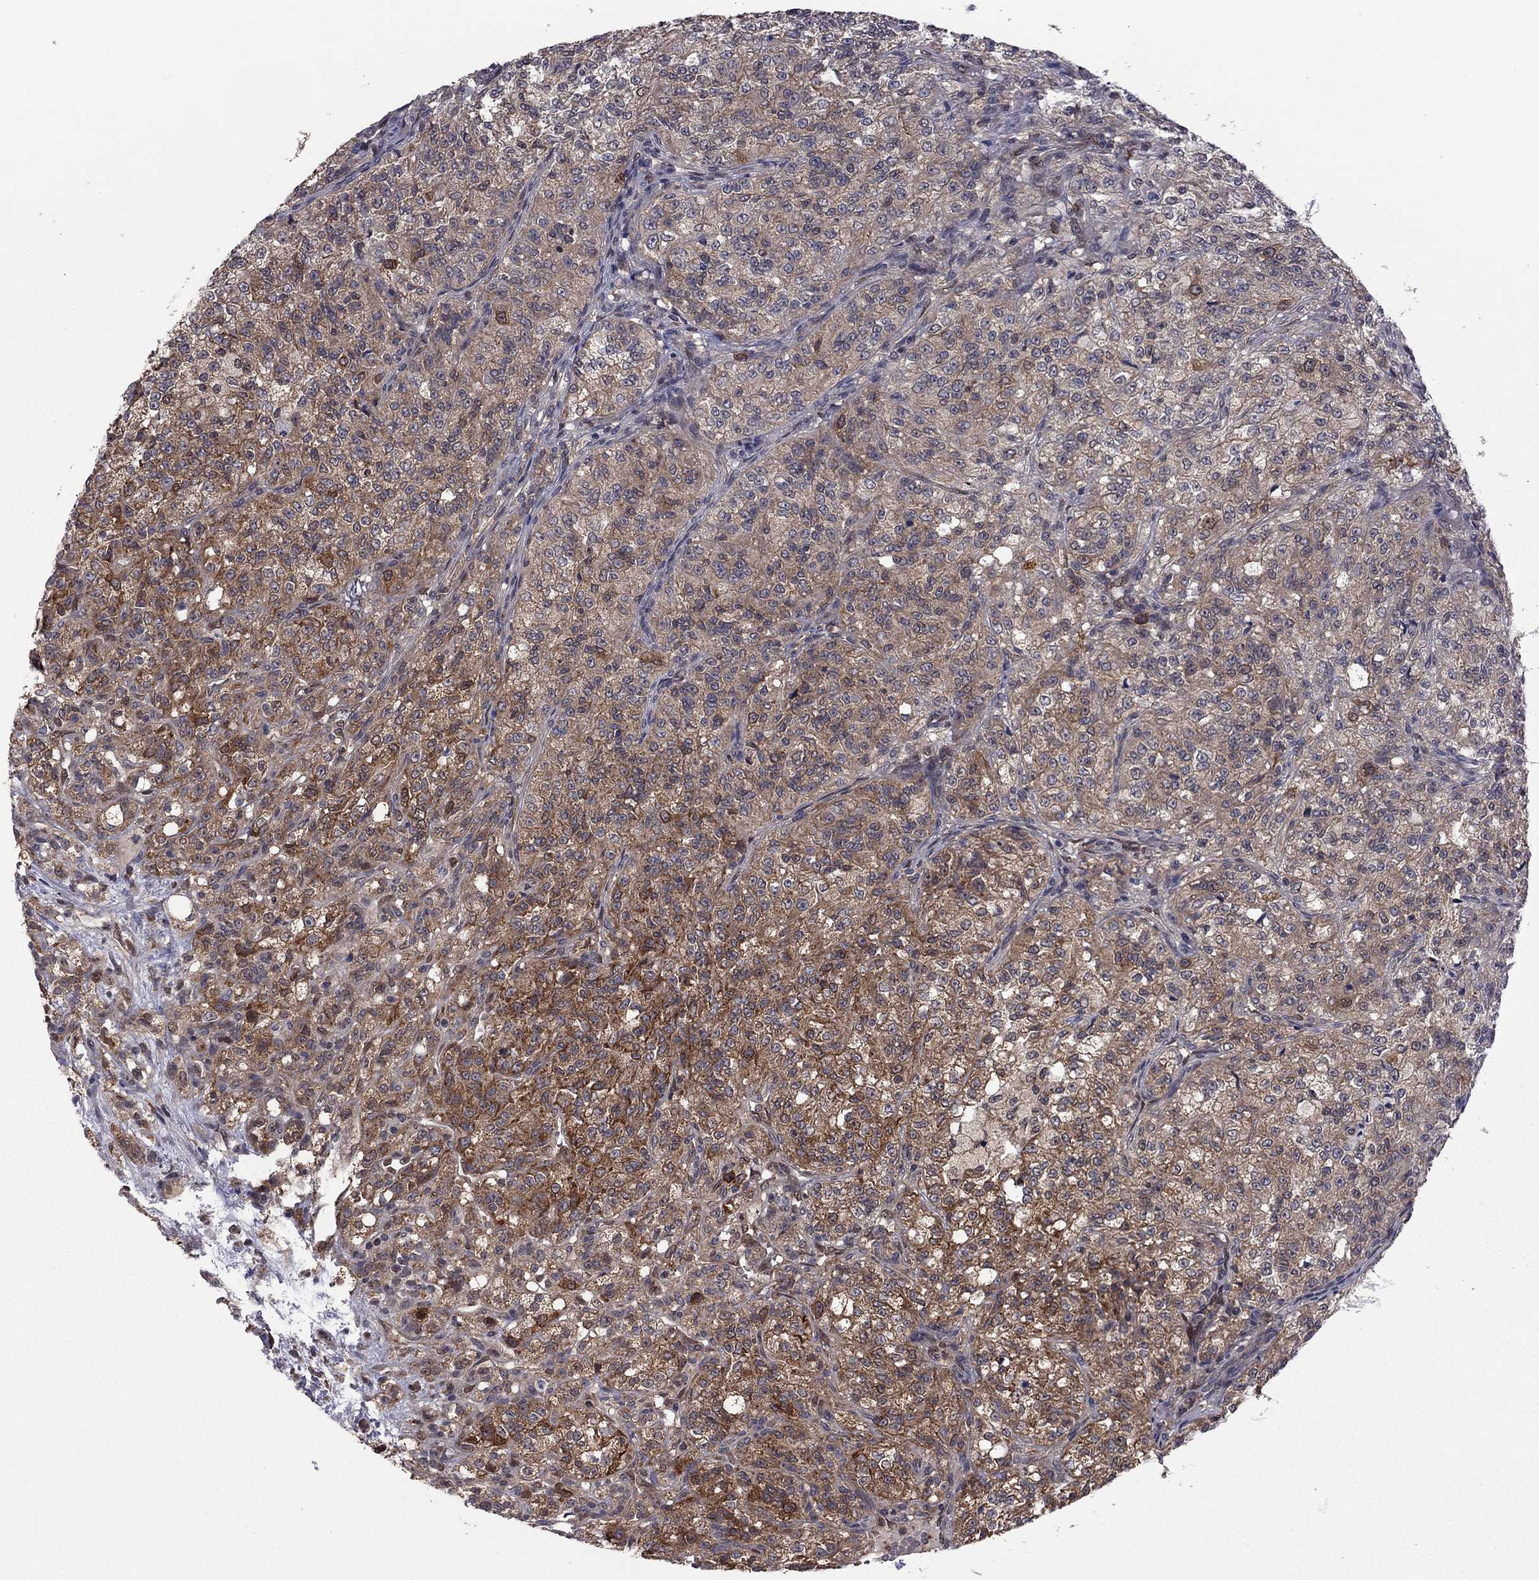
{"staining": {"intensity": "strong", "quantity": "25%-75%", "location": "cytoplasmic/membranous"}, "tissue": "renal cancer", "cell_type": "Tumor cells", "image_type": "cancer", "snomed": [{"axis": "morphology", "description": "Adenocarcinoma, NOS"}, {"axis": "topography", "description": "Kidney"}], "caption": "Immunohistochemistry (DAB) staining of human adenocarcinoma (renal) exhibits strong cytoplasmic/membranous protein staining in approximately 25%-75% of tumor cells.", "gene": "GPAA1", "patient": {"sex": "female", "age": 63}}